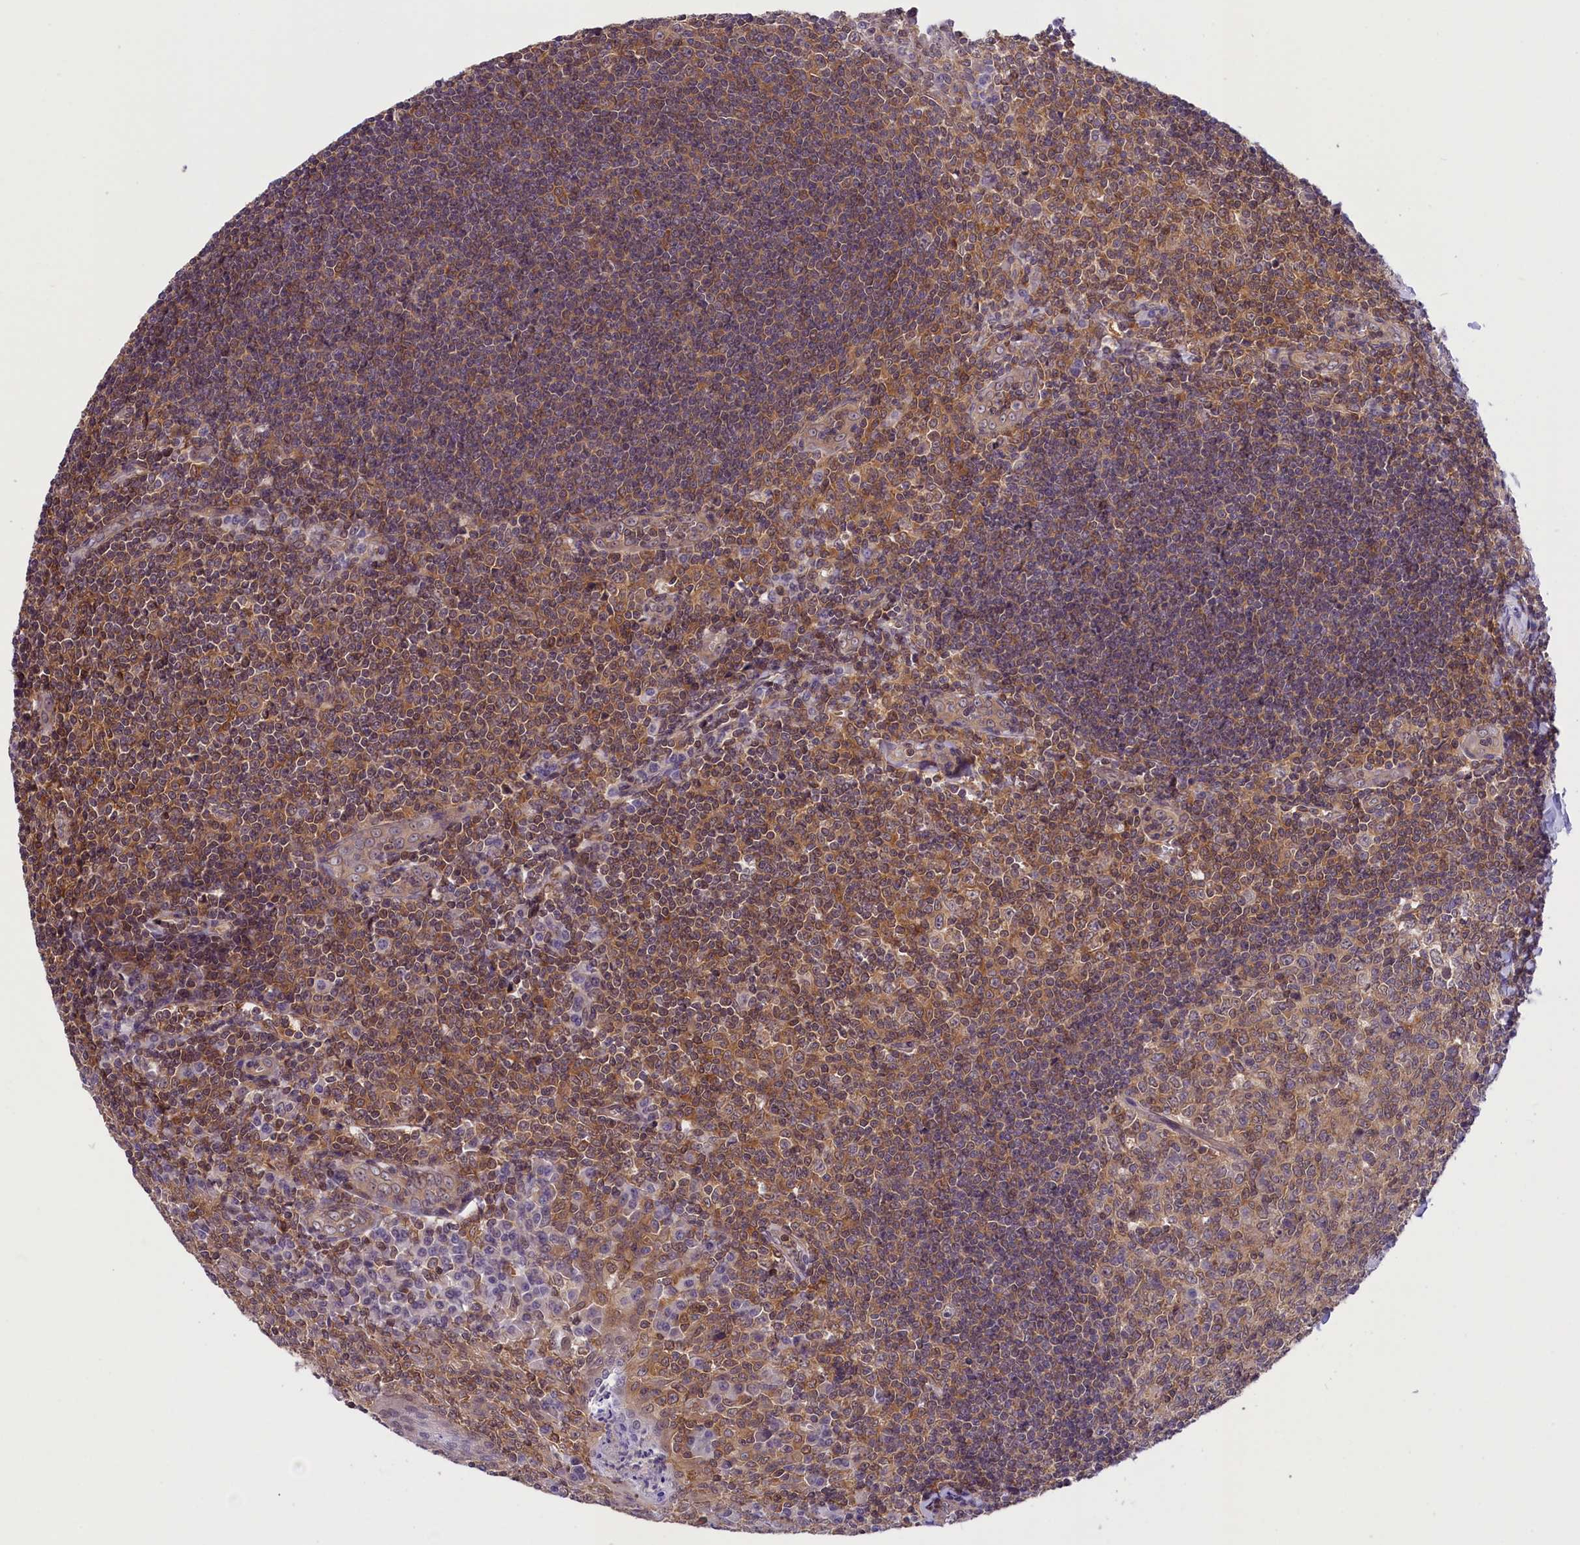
{"staining": {"intensity": "weak", "quantity": "<25%", "location": "cytoplasmic/membranous"}, "tissue": "tonsil", "cell_type": "Germinal center cells", "image_type": "normal", "snomed": [{"axis": "morphology", "description": "Normal tissue, NOS"}, {"axis": "topography", "description": "Tonsil"}], "caption": "IHC of benign tonsil demonstrates no expression in germinal center cells.", "gene": "TBCB", "patient": {"sex": "male", "age": 27}}